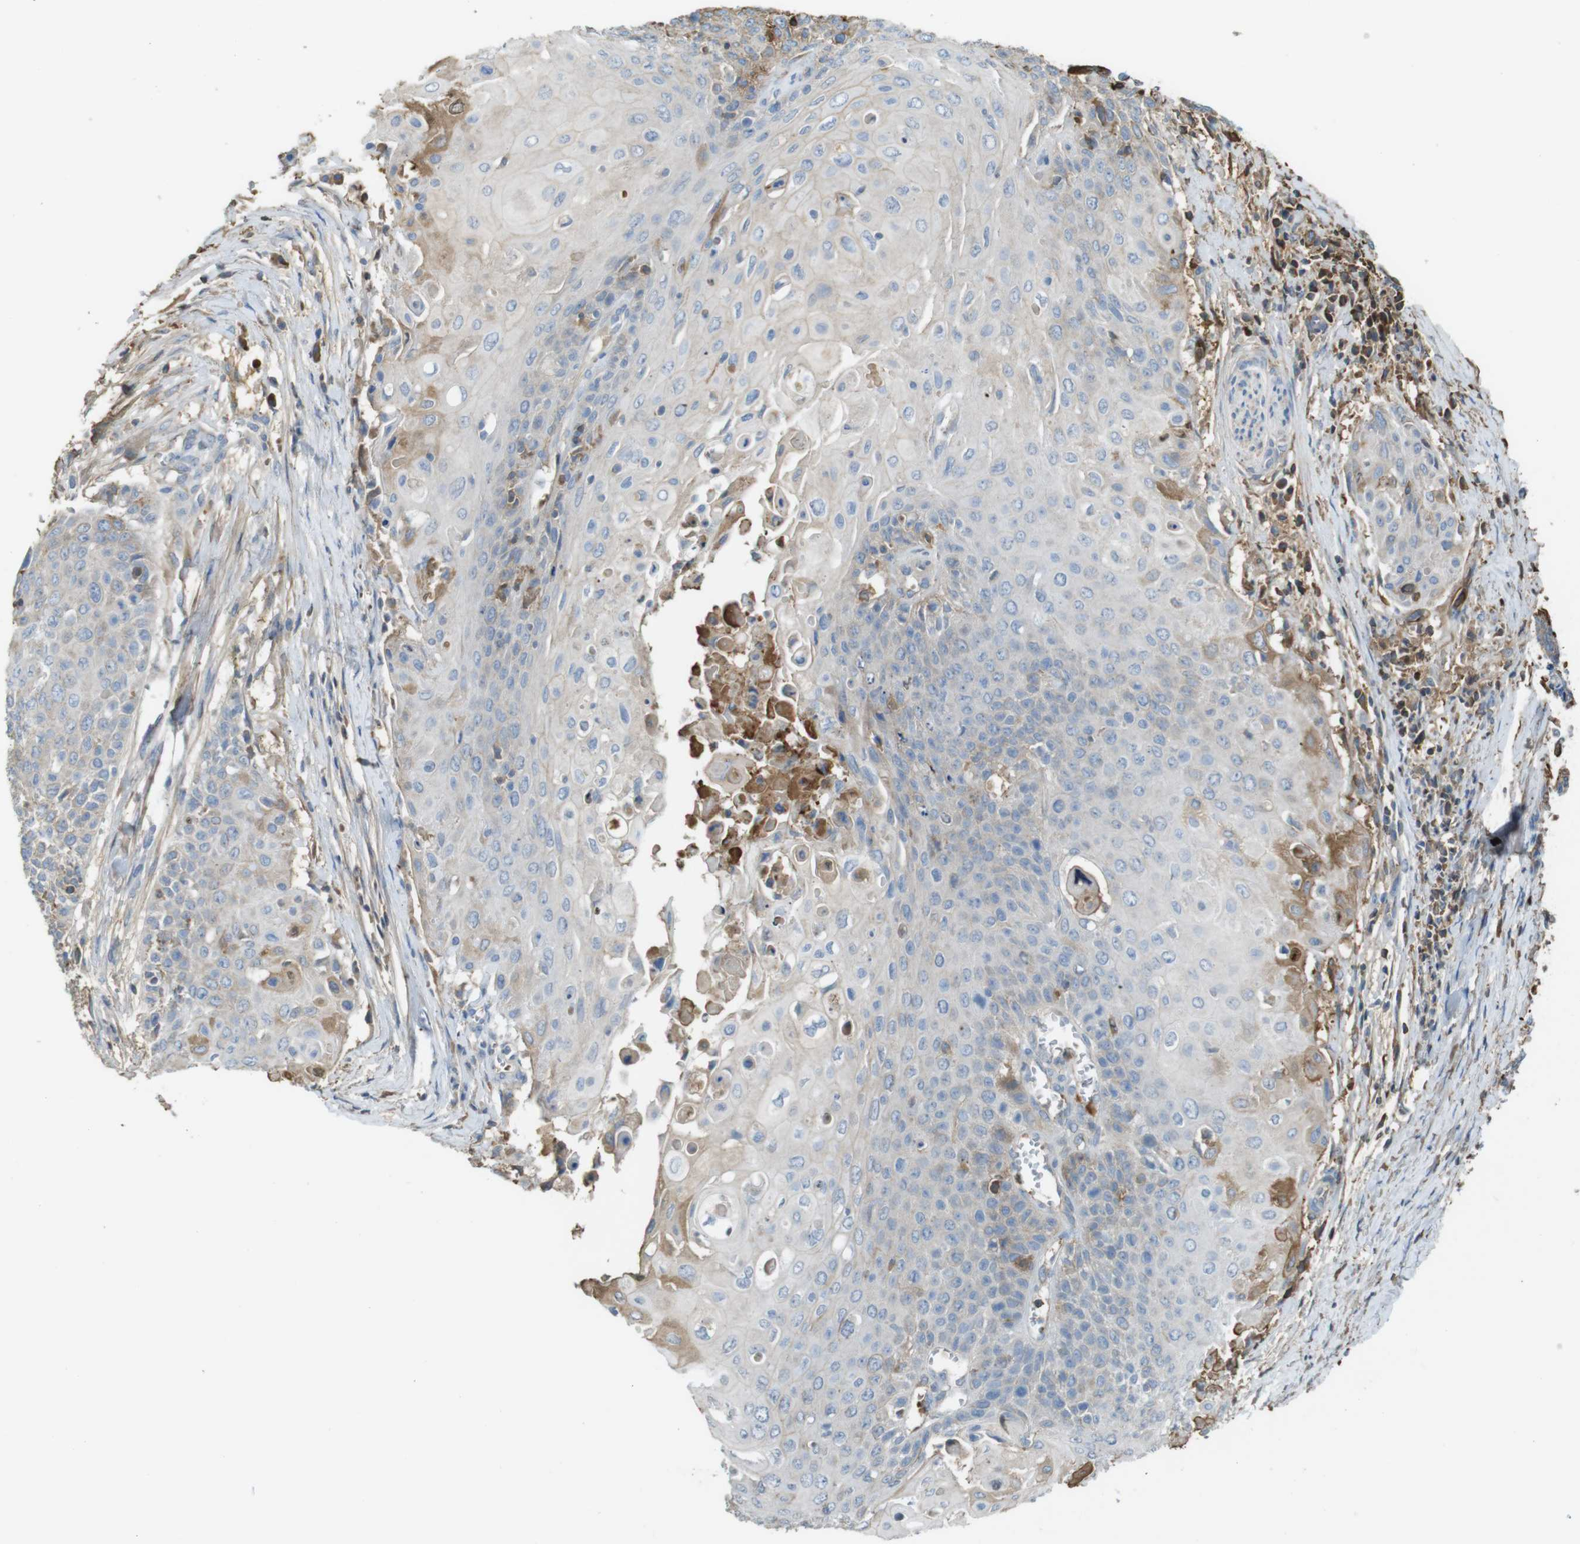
{"staining": {"intensity": "moderate", "quantity": "<25%", "location": "cytoplasmic/membranous"}, "tissue": "cervical cancer", "cell_type": "Tumor cells", "image_type": "cancer", "snomed": [{"axis": "morphology", "description": "Squamous cell carcinoma, NOS"}, {"axis": "topography", "description": "Cervix"}], "caption": "Moderate cytoplasmic/membranous expression is seen in approximately <25% of tumor cells in cervical cancer (squamous cell carcinoma).", "gene": "LTBP4", "patient": {"sex": "female", "age": 39}}